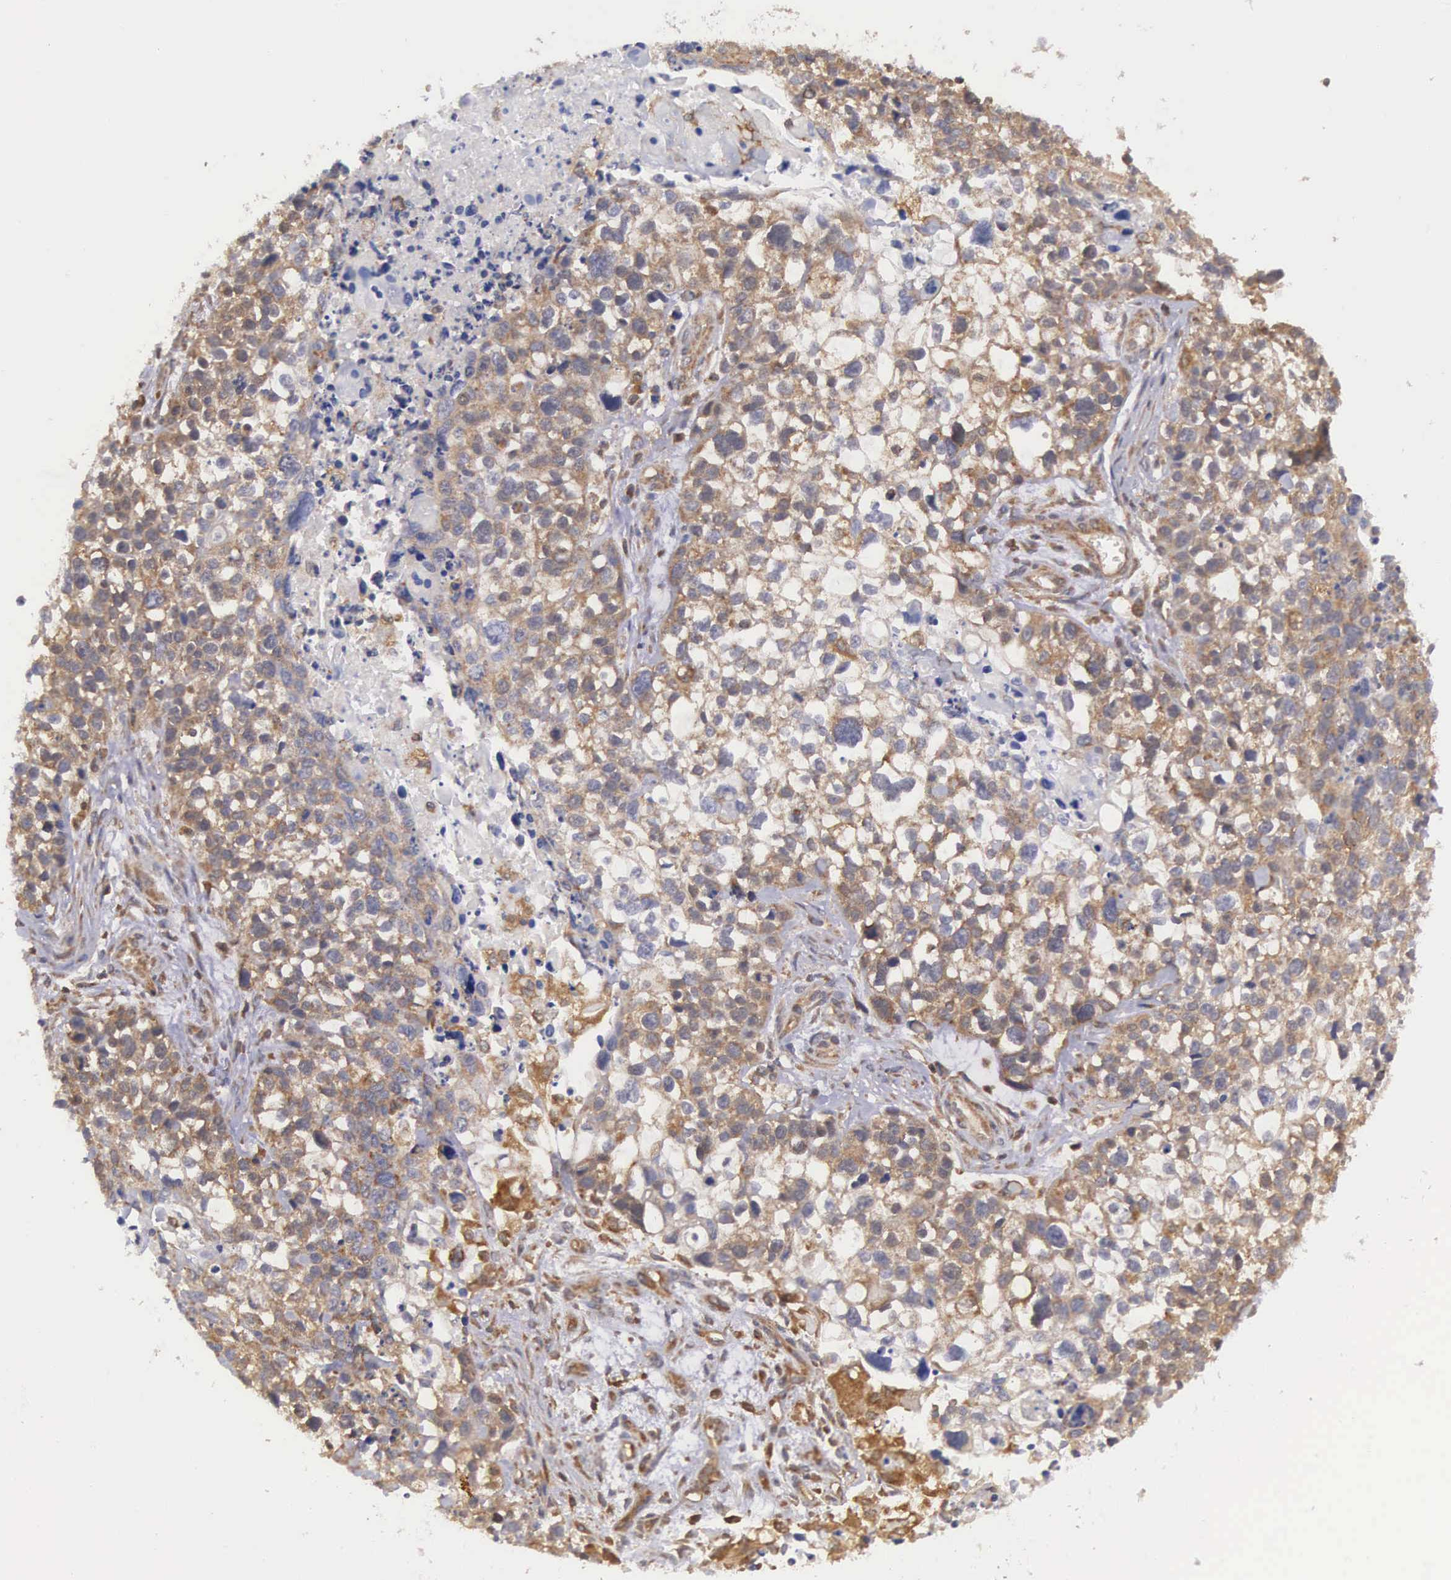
{"staining": {"intensity": "moderate", "quantity": ">75%", "location": "cytoplasmic/membranous"}, "tissue": "lung cancer", "cell_type": "Tumor cells", "image_type": "cancer", "snomed": [{"axis": "morphology", "description": "Squamous cell carcinoma, NOS"}, {"axis": "topography", "description": "Lymph node"}, {"axis": "topography", "description": "Lung"}], "caption": "Immunohistochemistry of squamous cell carcinoma (lung) demonstrates medium levels of moderate cytoplasmic/membranous staining in about >75% of tumor cells.", "gene": "DHRS1", "patient": {"sex": "male", "age": 74}}